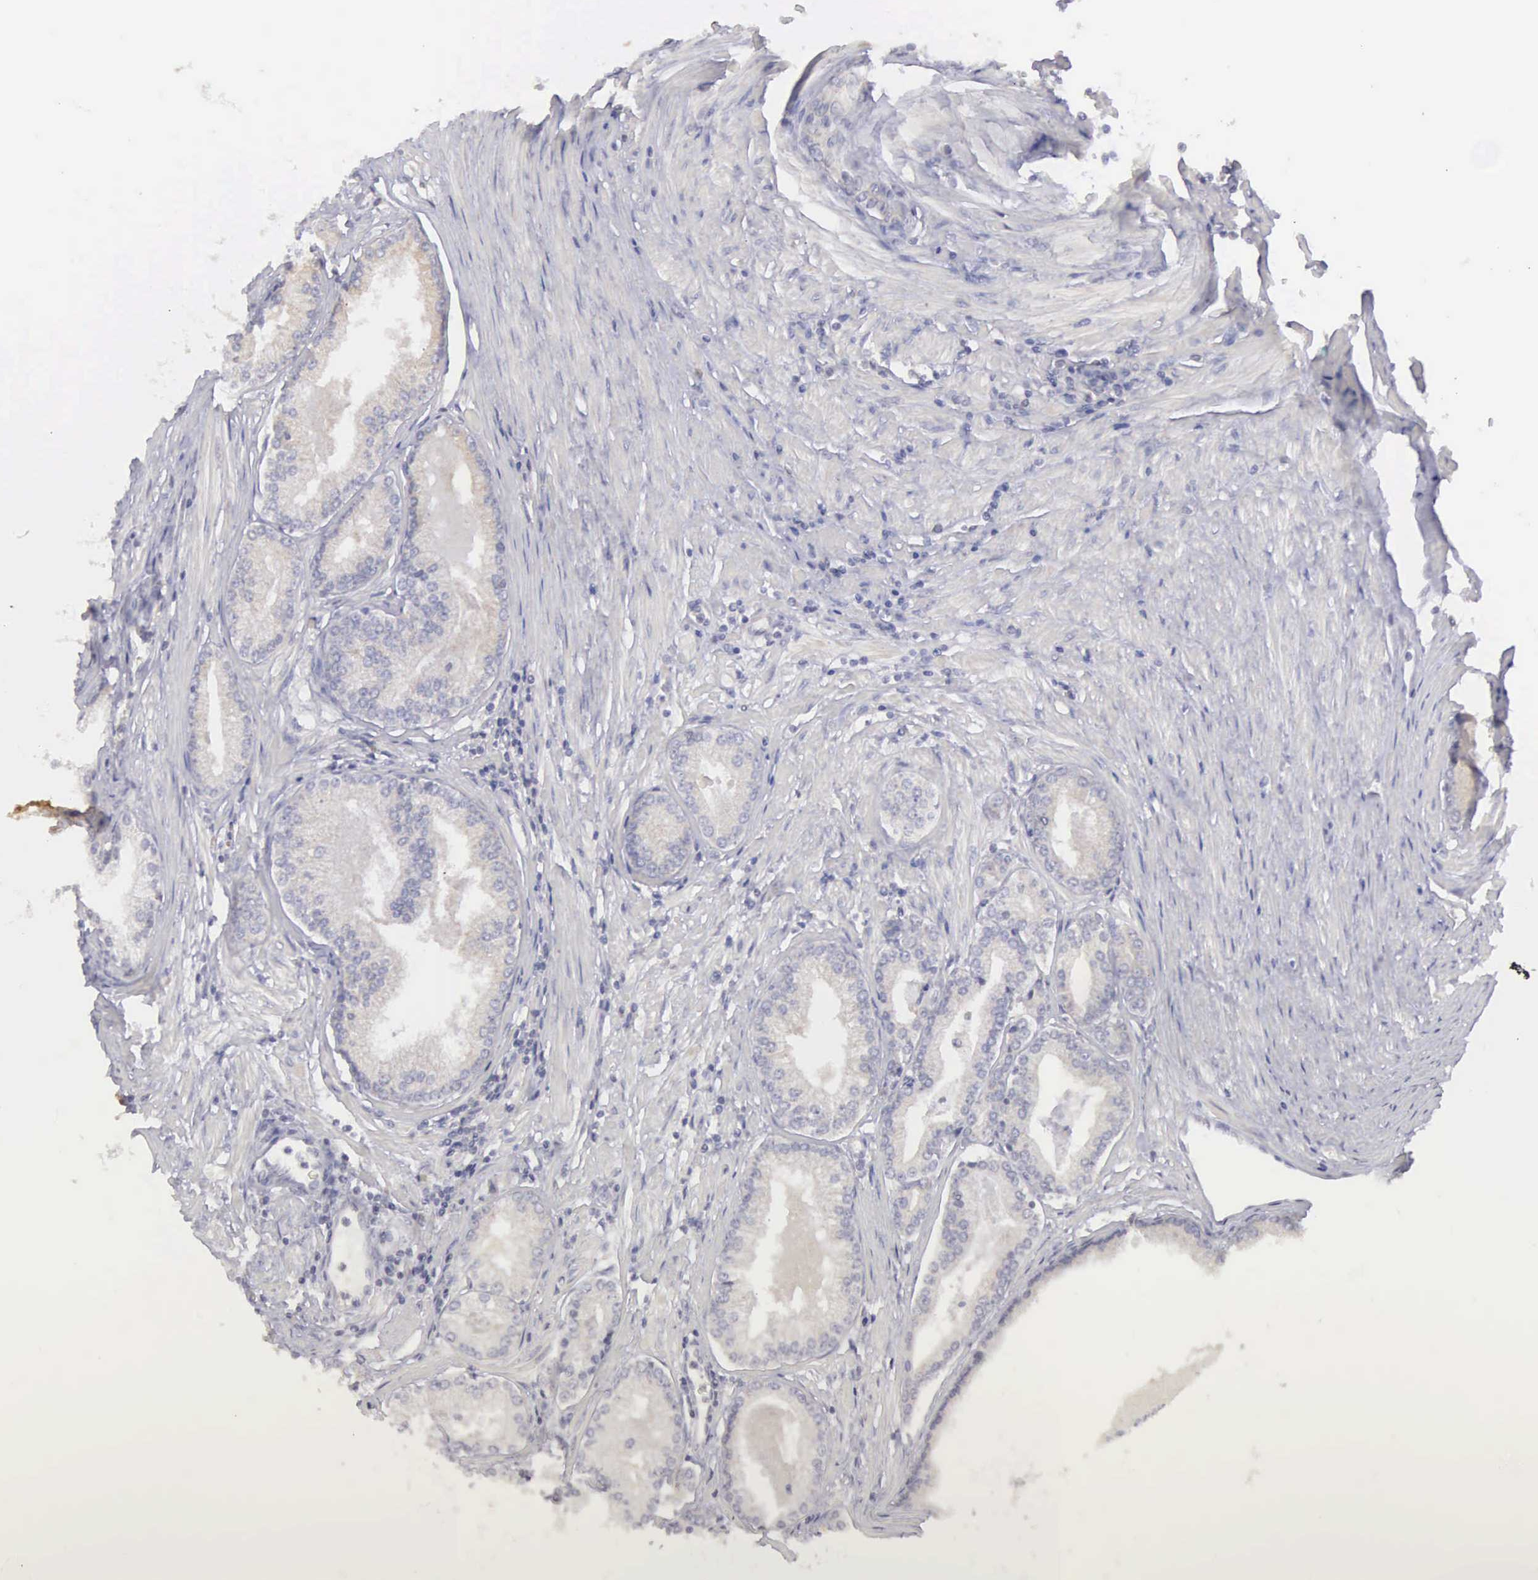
{"staining": {"intensity": "negative", "quantity": "none", "location": "none"}, "tissue": "prostate cancer", "cell_type": "Tumor cells", "image_type": "cancer", "snomed": [{"axis": "morphology", "description": "Adenocarcinoma, Medium grade"}, {"axis": "topography", "description": "Prostate"}], "caption": "A photomicrograph of human prostate cancer is negative for staining in tumor cells.", "gene": "GRIPAP1", "patient": {"sex": "male", "age": 72}}